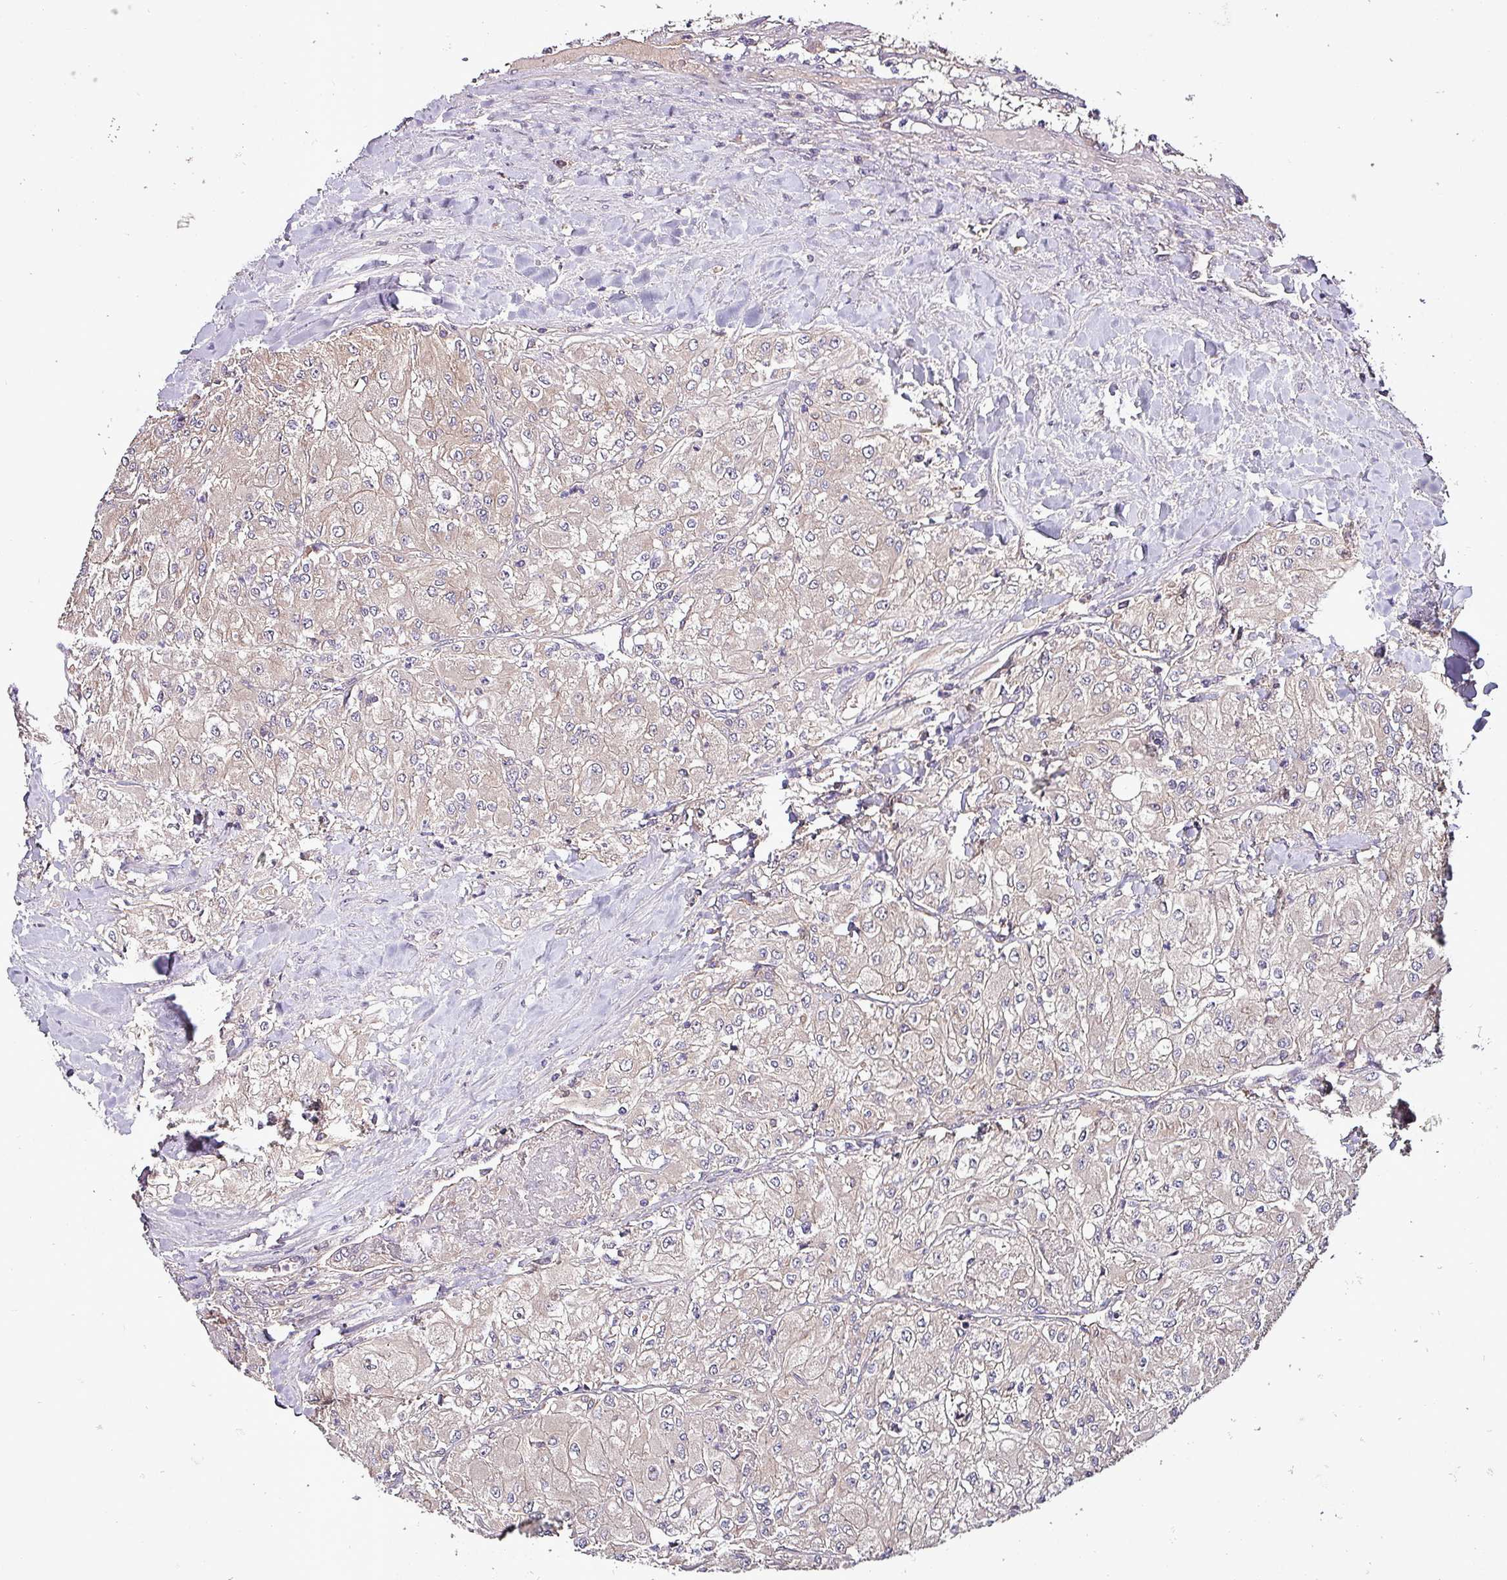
{"staining": {"intensity": "negative", "quantity": "none", "location": "none"}, "tissue": "renal cancer", "cell_type": "Tumor cells", "image_type": "cancer", "snomed": [{"axis": "morphology", "description": "Adenocarcinoma, NOS"}, {"axis": "topography", "description": "Kidney"}], "caption": "High magnification brightfield microscopy of renal cancer (adenocarcinoma) stained with DAB (3,3'-diaminobenzidine) (brown) and counterstained with hematoxylin (blue): tumor cells show no significant positivity. (Immunohistochemistry, brightfield microscopy, high magnification).", "gene": "PAFAH1B2", "patient": {"sex": "male", "age": 80}}